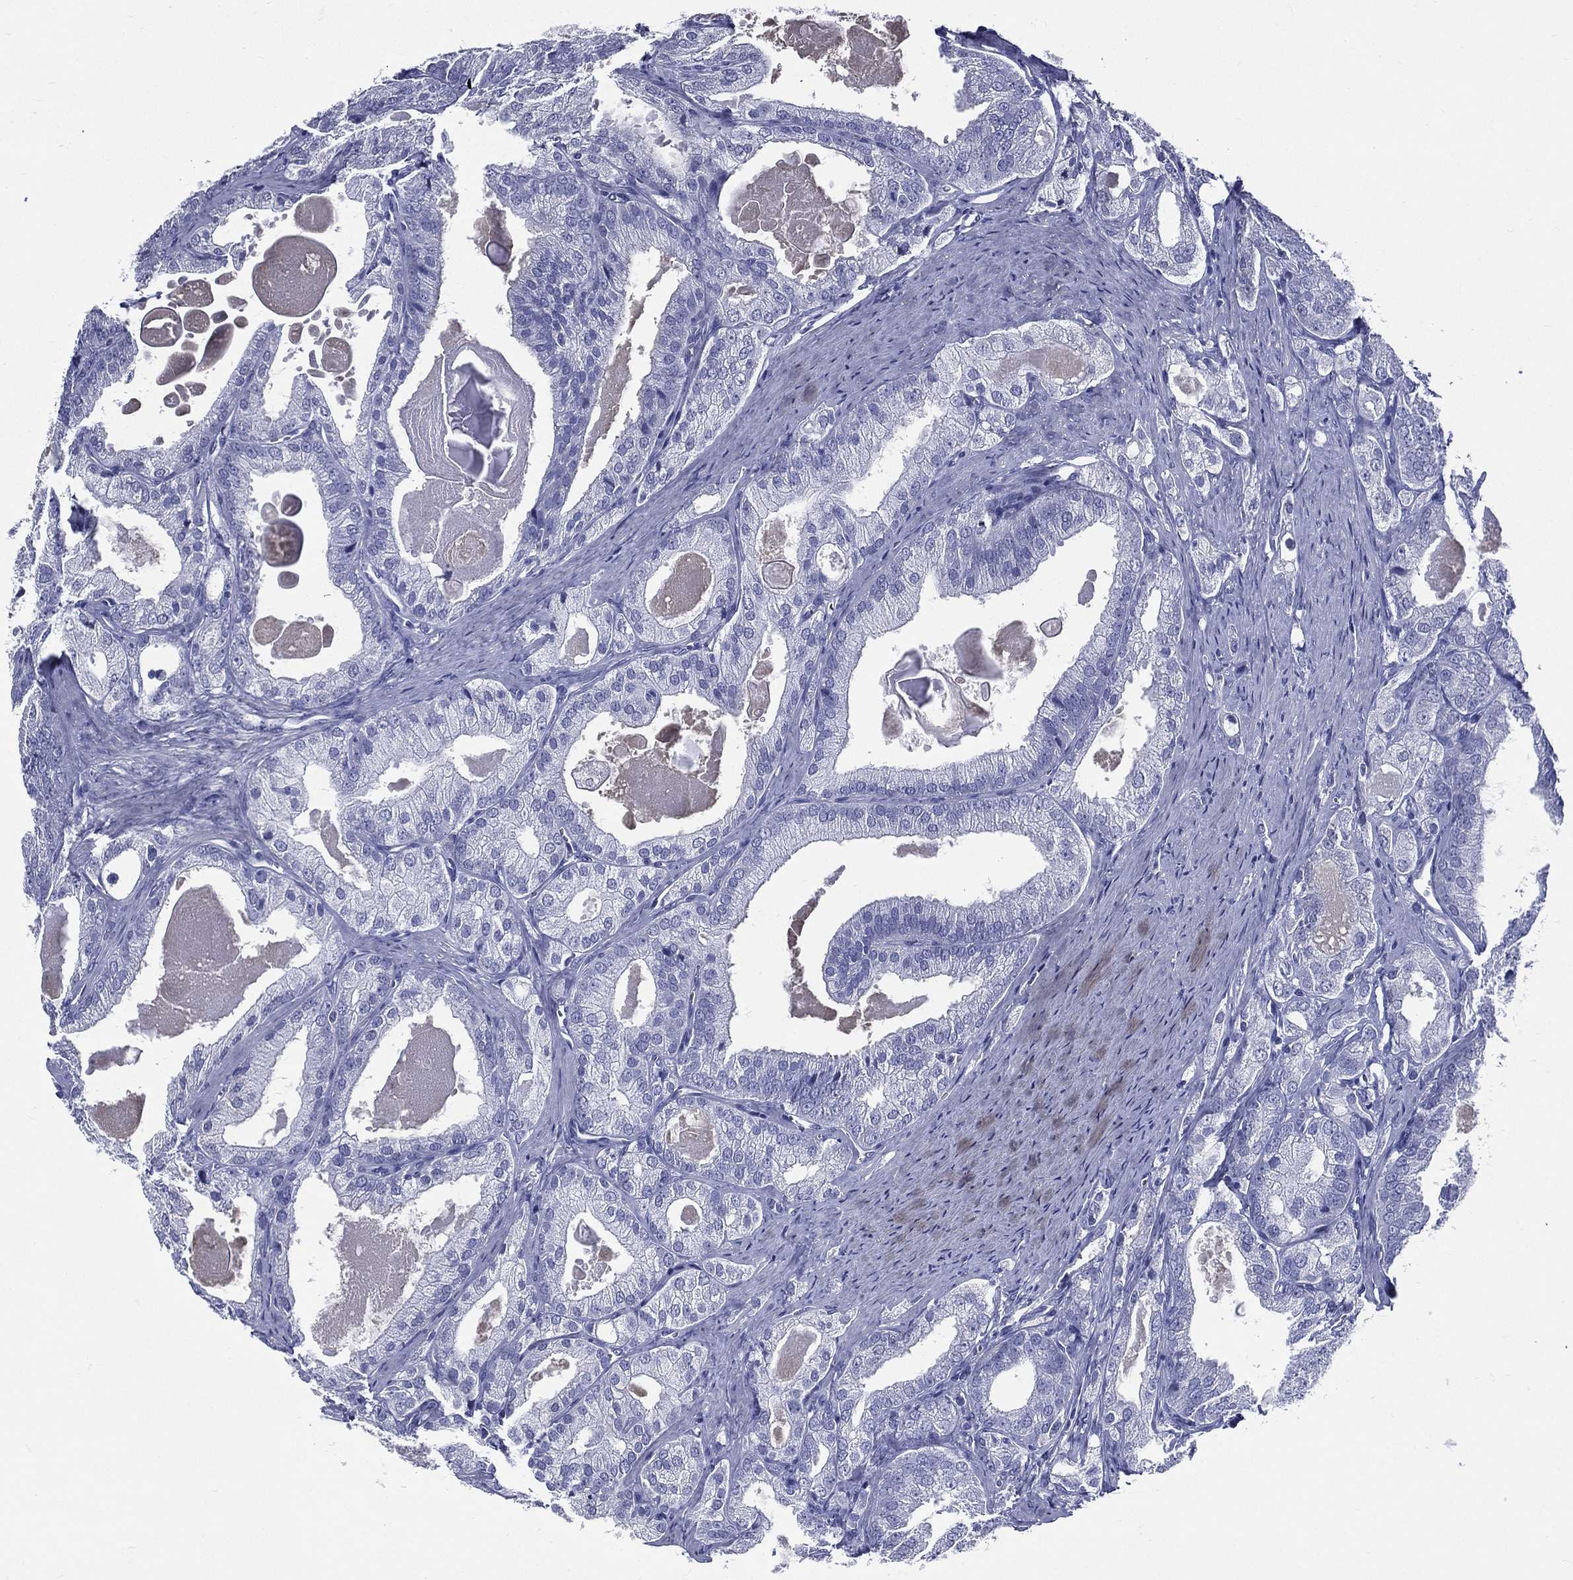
{"staining": {"intensity": "negative", "quantity": "none", "location": "none"}, "tissue": "prostate cancer", "cell_type": "Tumor cells", "image_type": "cancer", "snomed": [{"axis": "morphology", "description": "Adenocarcinoma, NOS"}, {"axis": "morphology", "description": "Adenocarcinoma, High grade"}, {"axis": "topography", "description": "Prostate"}], "caption": "Immunohistochemistry (IHC) of human prostate cancer displays no expression in tumor cells. The staining is performed using DAB (3,3'-diaminobenzidine) brown chromogen with nuclei counter-stained in using hematoxylin.", "gene": "DPYS", "patient": {"sex": "male", "age": 70}}